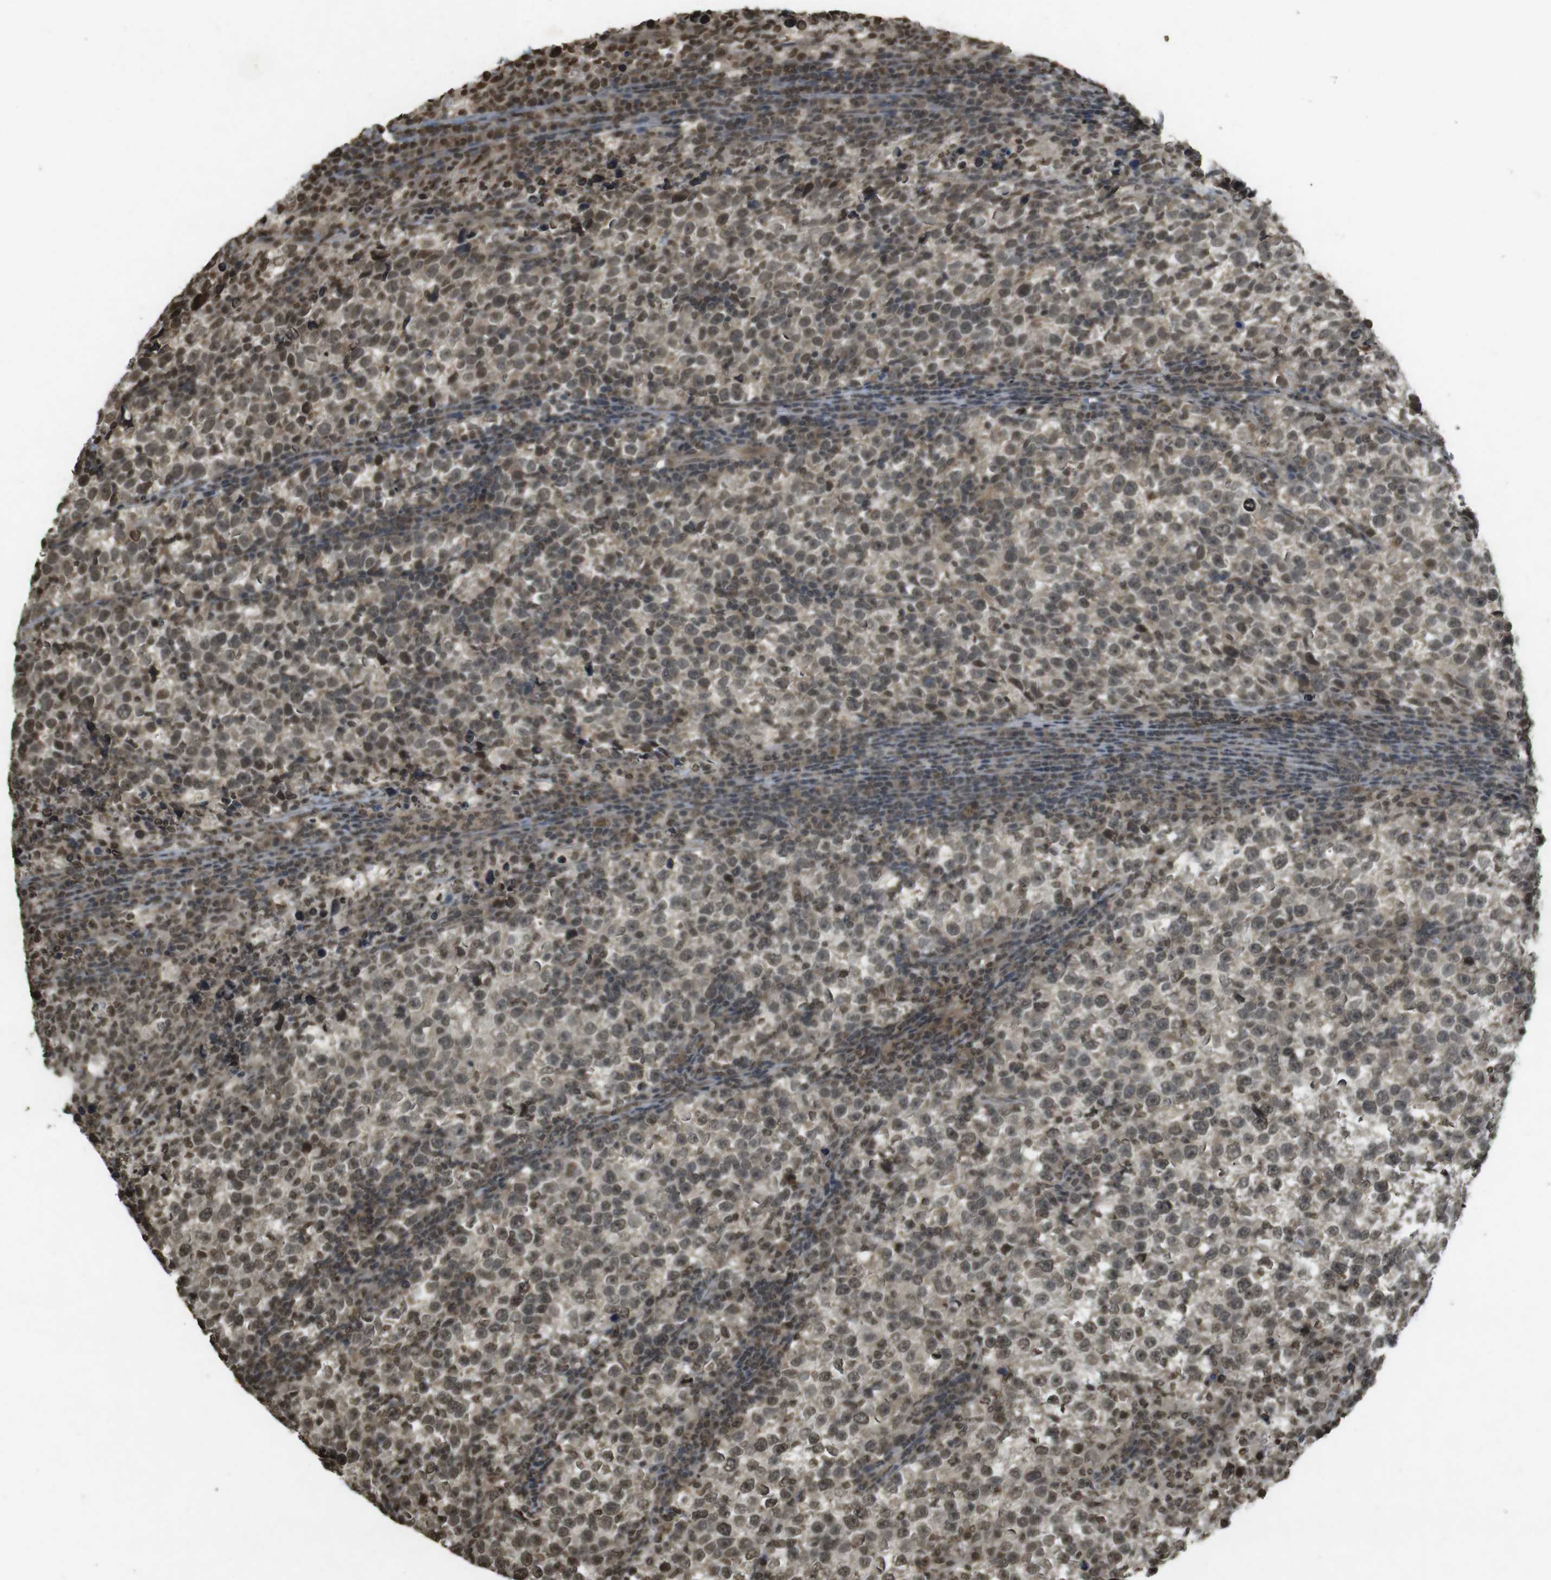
{"staining": {"intensity": "moderate", "quantity": ">75%", "location": "nuclear"}, "tissue": "testis cancer", "cell_type": "Tumor cells", "image_type": "cancer", "snomed": [{"axis": "morphology", "description": "Normal tissue, NOS"}, {"axis": "morphology", "description": "Seminoma, NOS"}, {"axis": "topography", "description": "Testis"}], "caption": "This photomicrograph displays immunohistochemistry staining of human testis cancer, with medium moderate nuclear staining in about >75% of tumor cells.", "gene": "ORC4", "patient": {"sex": "male", "age": 43}}